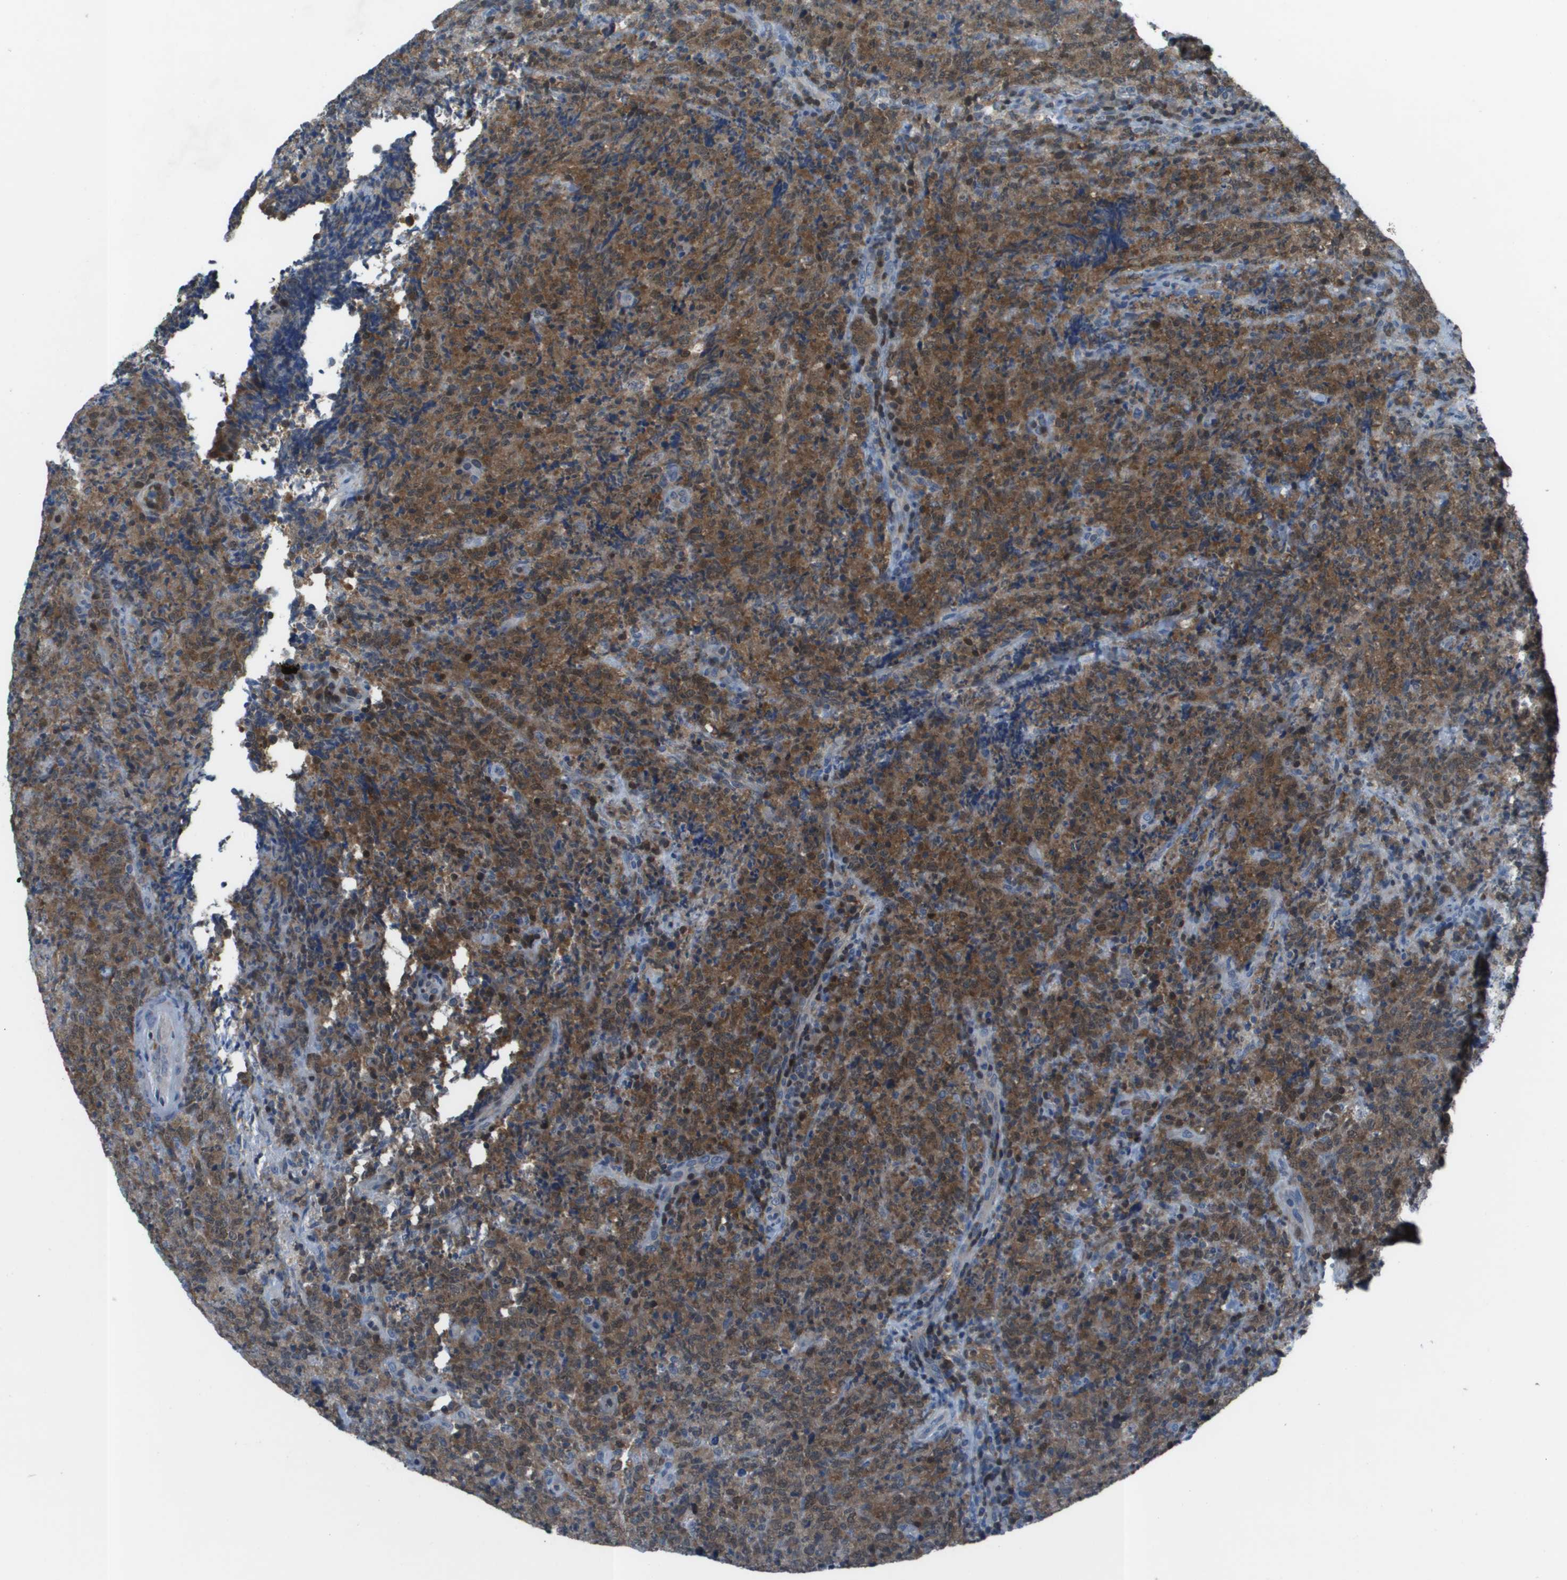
{"staining": {"intensity": "moderate", "quantity": ">75%", "location": "cytoplasmic/membranous,nuclear"}, "tissue": "lymphoma", "cell_type": "Tumor cells", "image_type": "cancer", "snomed": [{"axis": "morphology", "description": "Malignant lymphoma, non-Hodgkin's type, High grade"}, {"axis": "topography", "description": "Tonsil"}], "caption": "Tumor cells show medium levels of moderate cytoplasmic/membranous and nuclear expression in approximately >75% of cells in human lymphoma. (brown staining indicates protein expression, while blue staining denotes nuclei).", "gene": "CAMK4", "patient": {"sex": "female", "age": 36}}